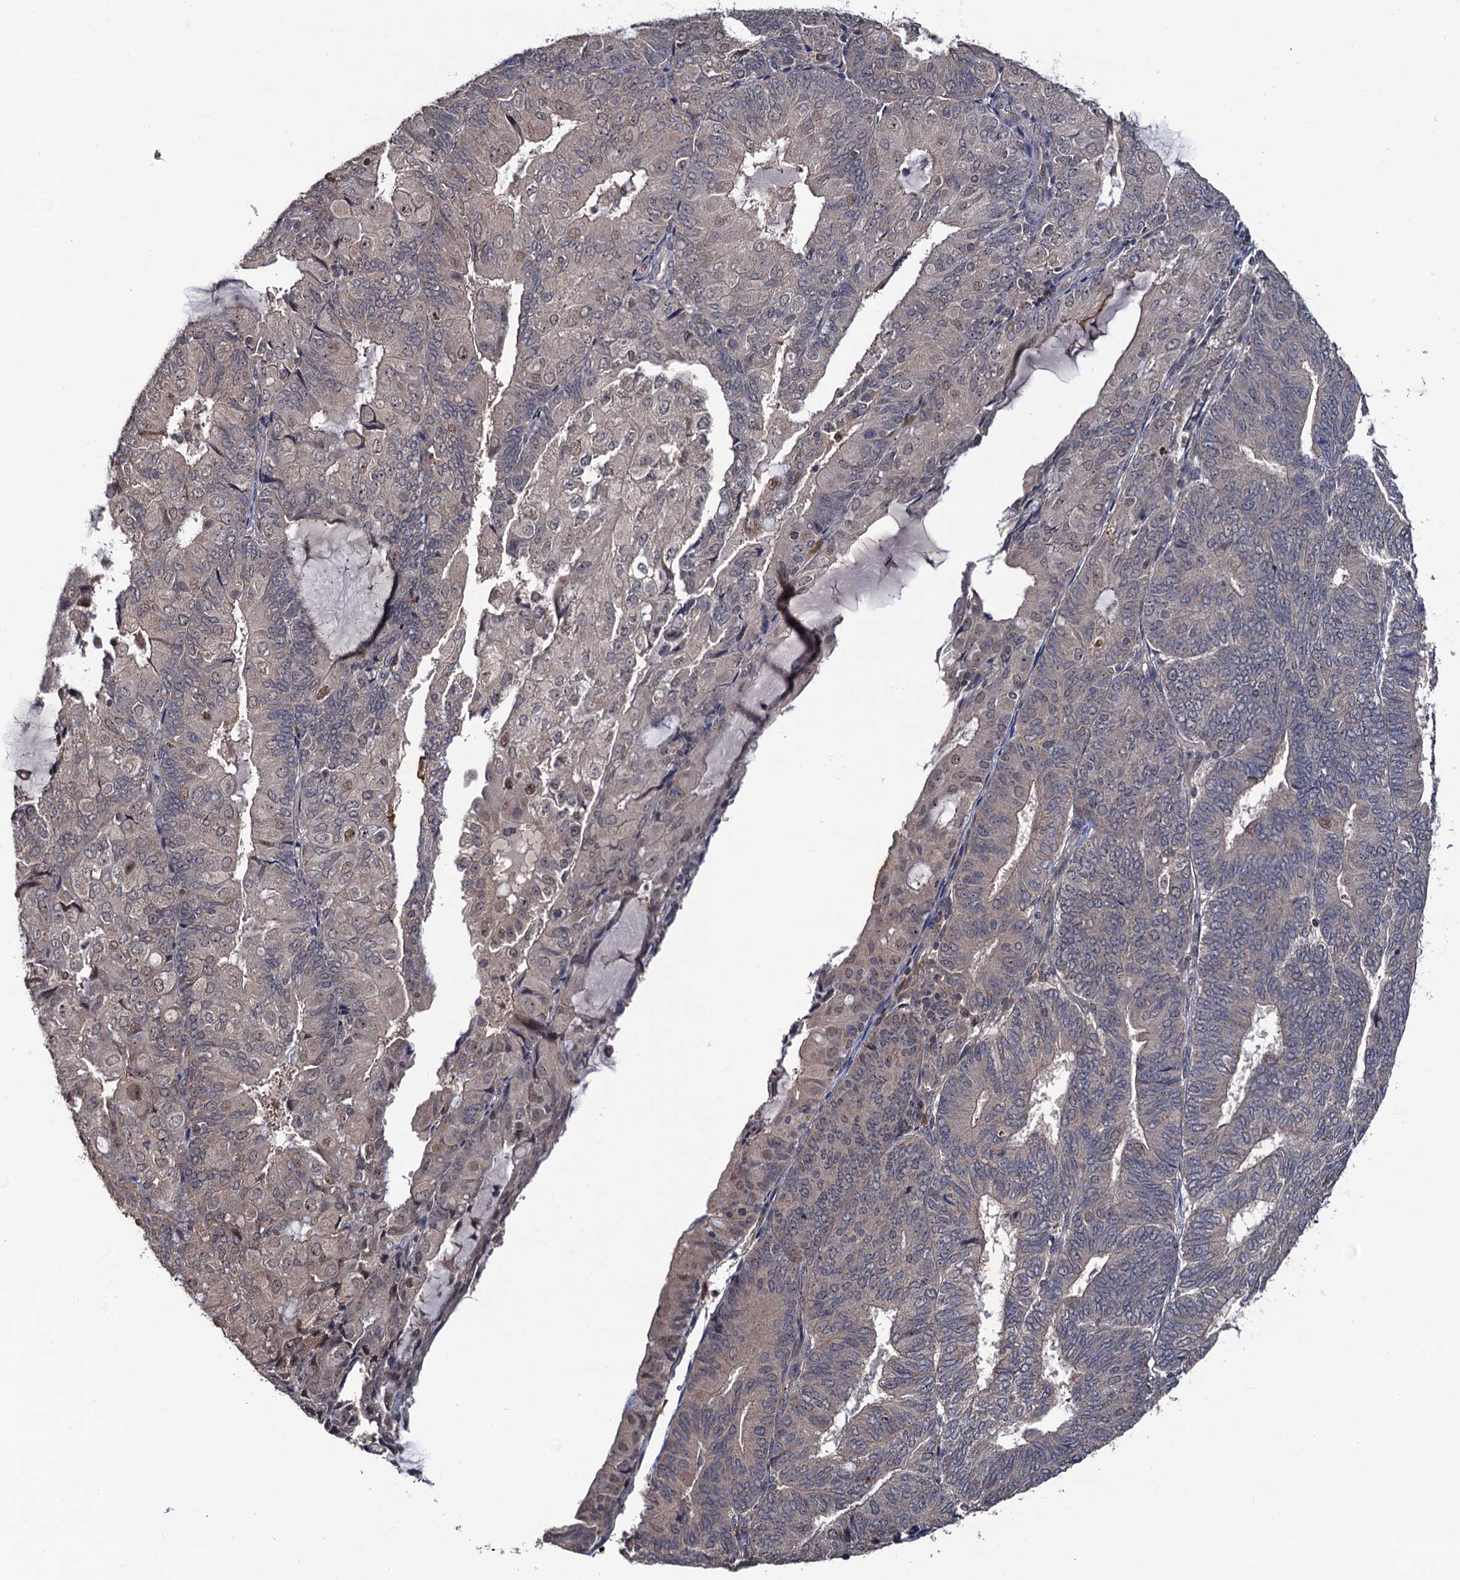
{"staining": {"intensity": "weak", "quantity": "<25%", "location": "nuclear"}, "tissue": "endometrial cancer", "cell_type": "Tumor cells", "image_type": "cancer", "snomed": [{"axis": "morphology", "description": "Adenocarcinoma, NOS"}, {"axis": "topography", "description": "Endometrium"}], "caption": "The micrograph shows no significant positivity in tumor cells of adenocarcinoma (endometrial). (DAB (3,3'-diaminobenzidine) immunohistochemistry with hematoxylin counter stain).", "gene": "LRRC63", "patient": {"sex": "female", "age": 81}}